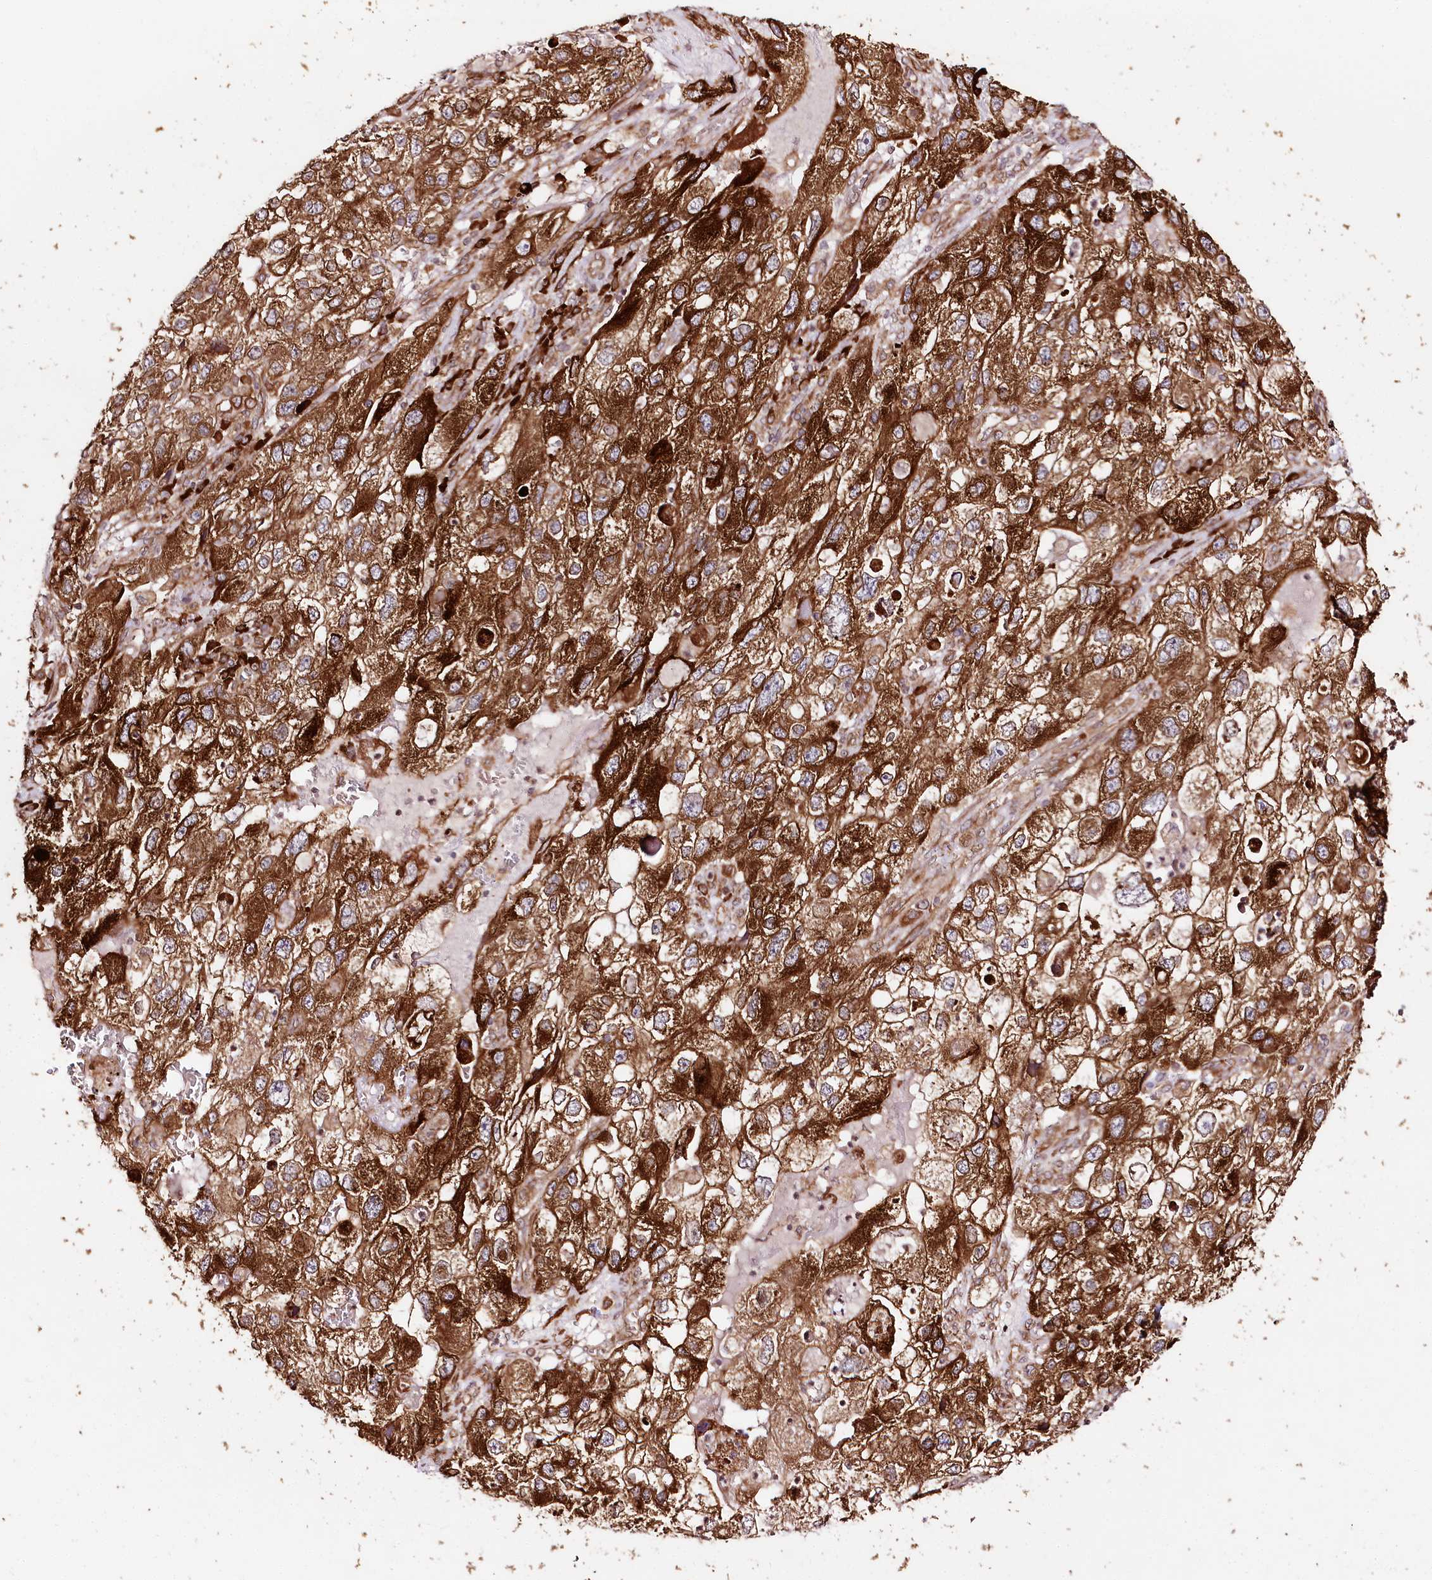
{"staining": {"intensity": "strong", "quantity": ">75%", "location": "cytoplasmic/membranous"}, "tissue": "endometrial cancer", "cell_type": "Tumor cells", "image_type": "cancer", "snomed": [{"axis": "morphology", "description": "Adenocarcinoma, NOS"}, {"axis": "topography", "description": "Endometrium"}], "caption": "Immunohistochemistry (IHC) image of human adenocarcinoma (endometrial) stained for a protein (brown), which reveals high levels of strong cytoplasmic/membranous positivity in about >75% of tumor cells.", "gene": "ENSG00000144785", "patient": {"sex": "female", "age": 49}}